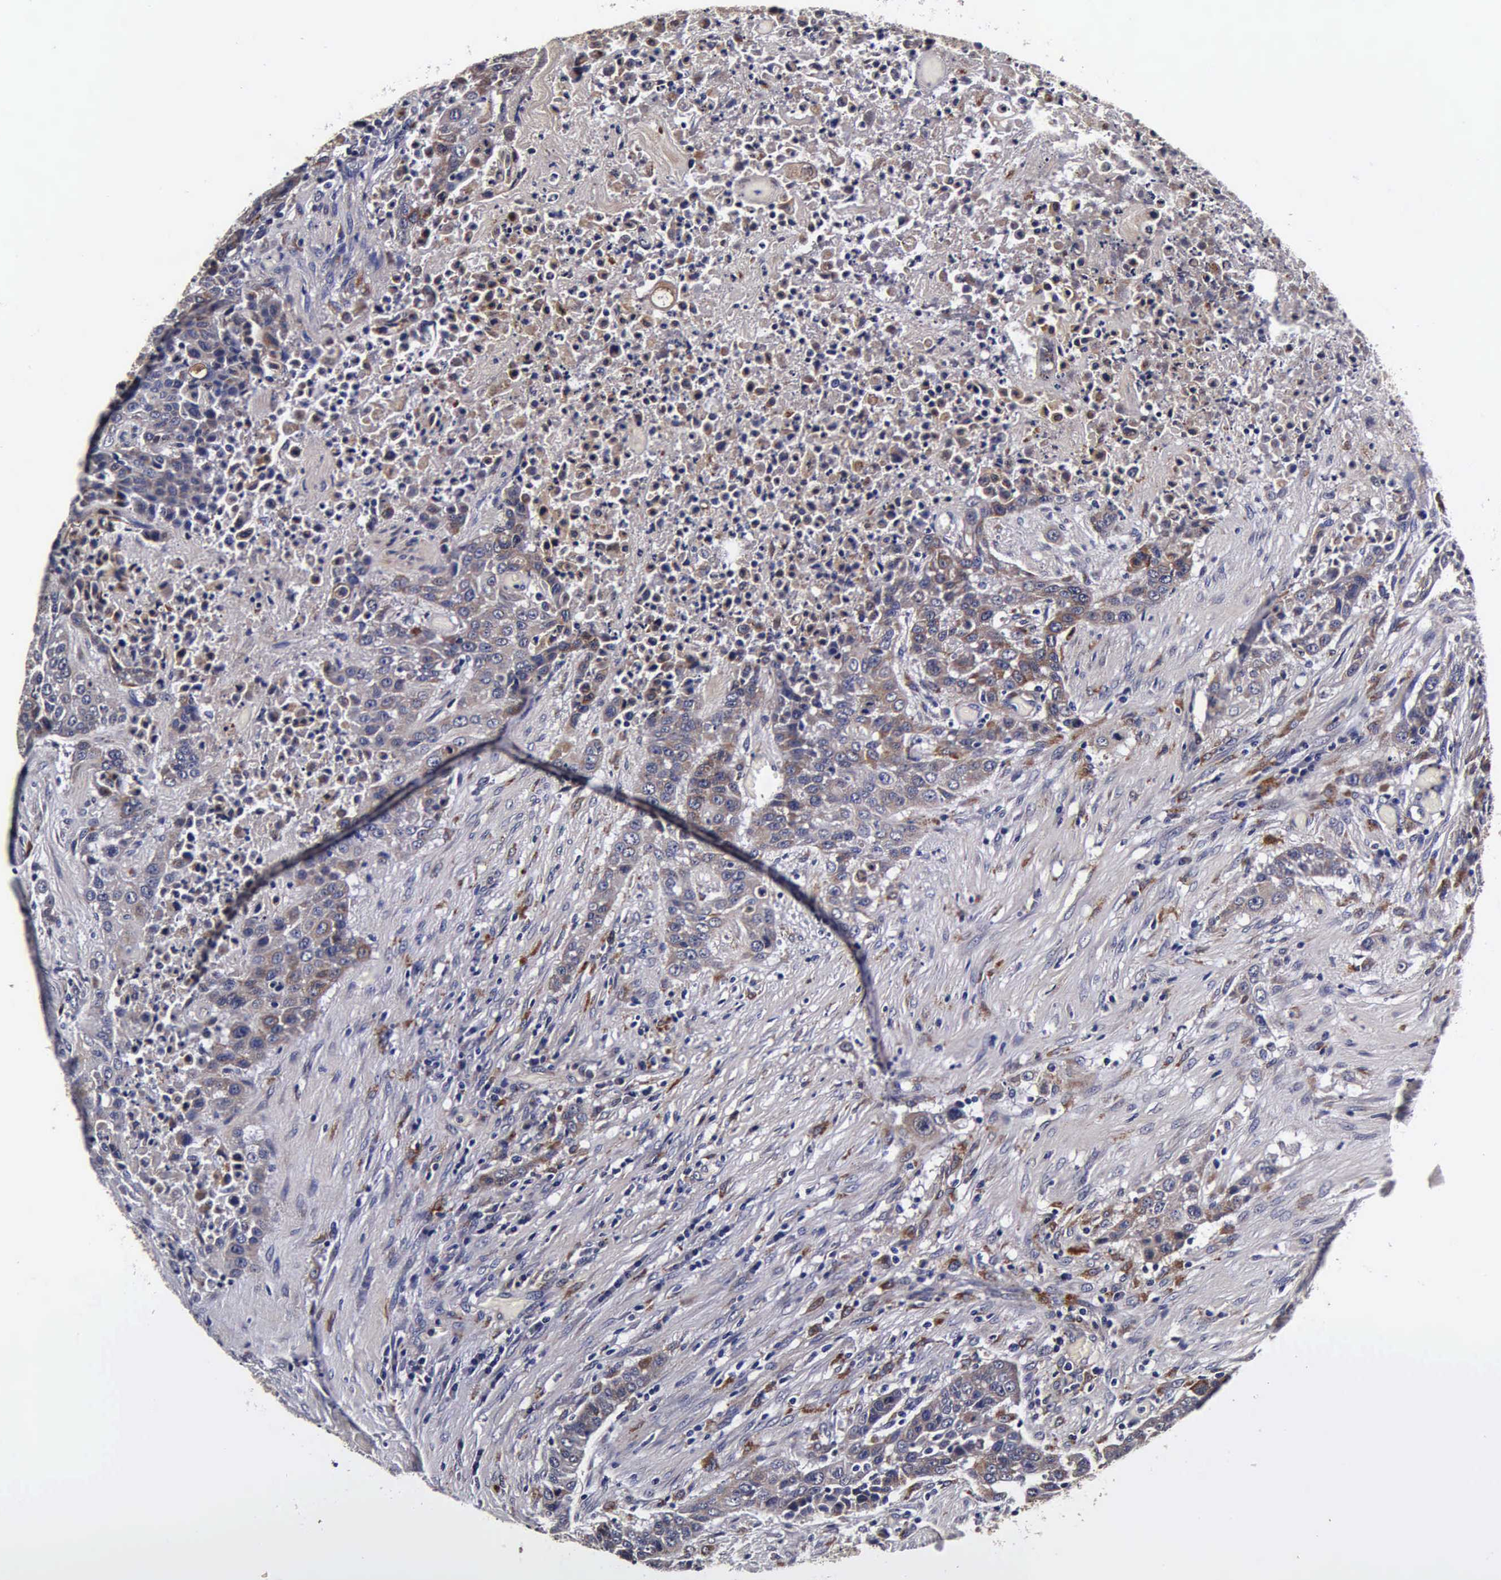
{"staining": {"intensity": "weak", "quantity": ">75%", "location": "cytoplasmic/membranous"}, "tissue": "urothelial cancer", "cell_type": "Tumor cells", "image_type": "cancer", "snomed": [{"axis": "morphology", "description": "Urothelial carcinoma, High grade"}, {"axis": "topography", "description": "Urinary bladder"}], "caption": "High-magnification brightfield microscopy of urothelial cancer stained with DAB (brown) and counterstained with hematoxylin (blue). tumor cells exhibit weak cytoplasmic/membranous expression is appreciated in about>75% of cells.", "gene": "CST3", "patient": {"sex": "male", "age": 74}}